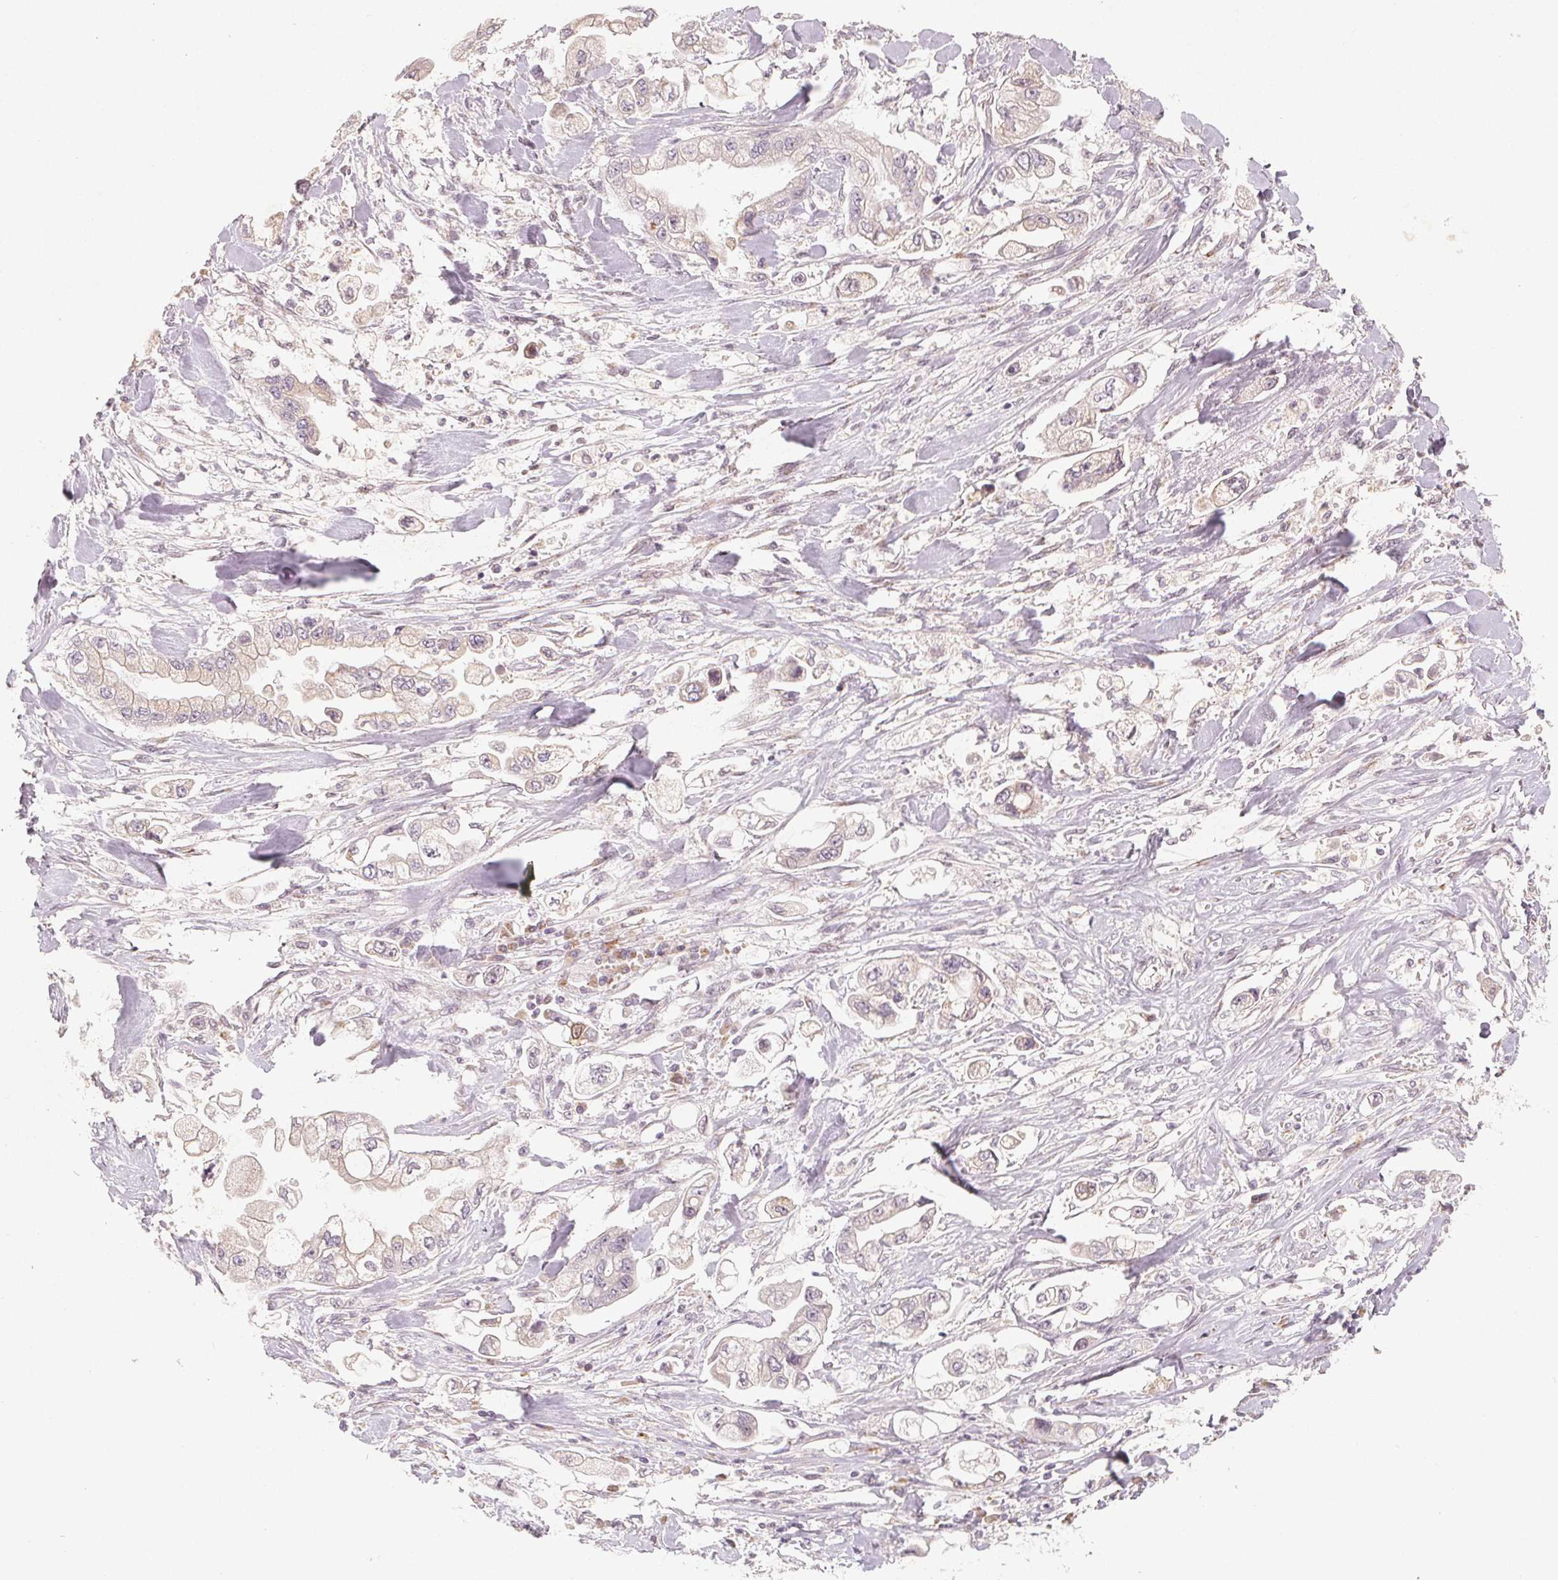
{"staining": {"intensity": "negative", "quantity": "none", "location": "none"}, "tissue": "stomach cancer", "cell_type": "Tumor cells", "image_type": "cancer", "snomed": [{"axis": "morphology", "description": "Adenocarcinoma, NOS"}, {"axis": "topography", "description": "Stomach"}], "caption": "Tumor cells are negative for protein expression in human stomach cancer. (Immunohistochemistry (ihc), brightfield microscopy, high magnification).", "gene": "TMSB15B", "patient": {"sex": "male", "age": 62}}